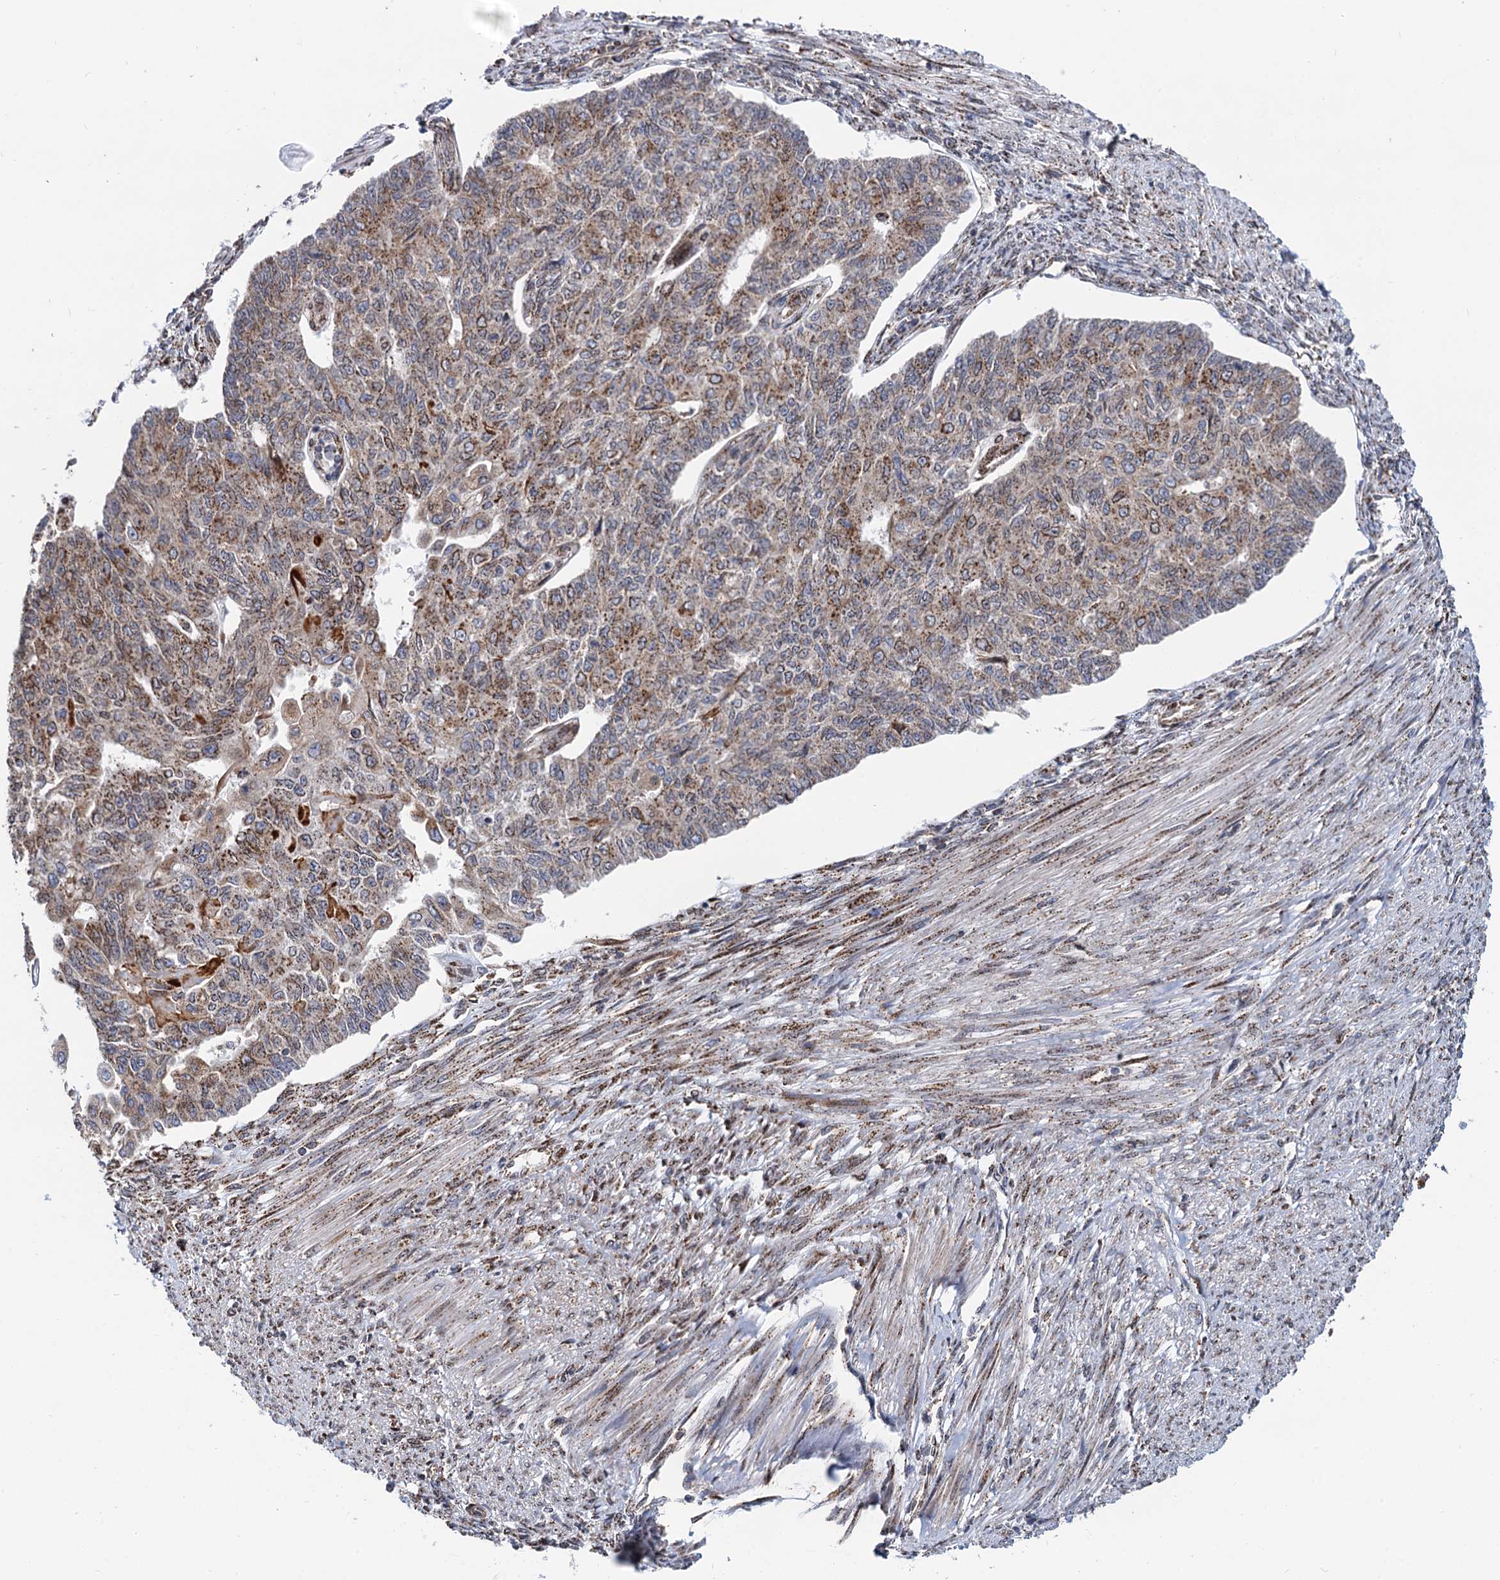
{"staining": {"intensity": "moderate", "quantity": ">75%", "location": "cytoplasmic/membranous"}, "tissue": "endometrial cancer", "cell_type": "Tumor cells", "image_type": "cancer", "snomed": [{"axis": "morphology", "description": "Adenocarcinoma, NOS"}, {"axis": "topography", "description": "Endometrium"}], "caption": "This micrograph exhibits IHC staining of human endometrial cancer, with medium moderate cytoplasmic/membranous staining in approximately >75% of tumor cells.", "gene": "SUPT20H", "patient": {"sex": "female", "age": 32}}